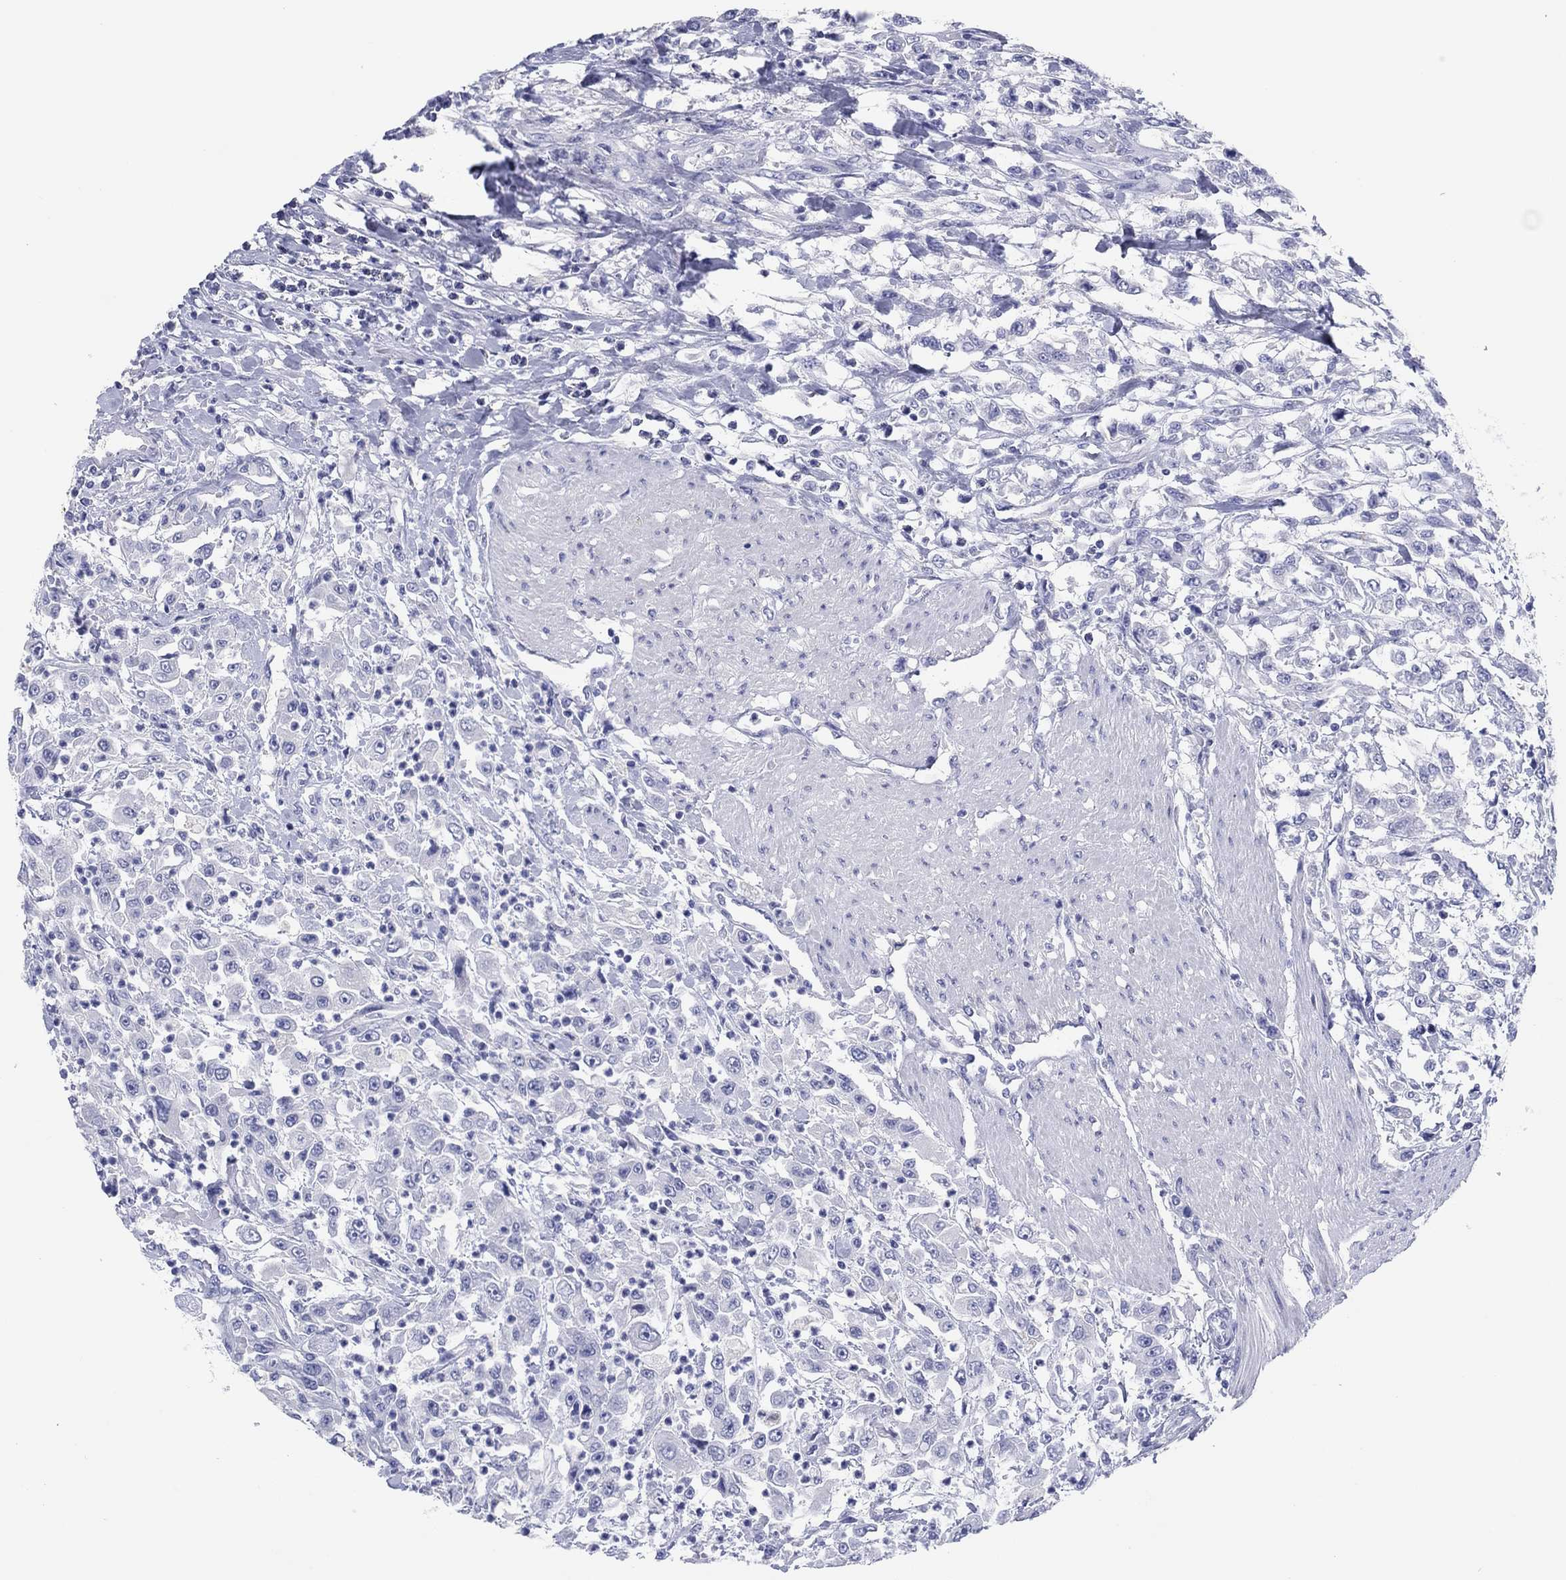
{"staining": {"intensity": "negative", "quantity": "none", "location": "none"}, "tissue": "urothelial cancer", "cell_type": "Tumor cells", "image_type": "cancer", "snomed": [{"axis": "morphology", "description": "Urothelial carcinoma, High grade"}, {"axis": "topography", "description": "Urinary bladder"}], "caption": "The photomicrograph displays no significant staining in tumor cells of urothelial cancer.", "gene": "ERICH3", "patient": {"sex": "male", "age": 46}}